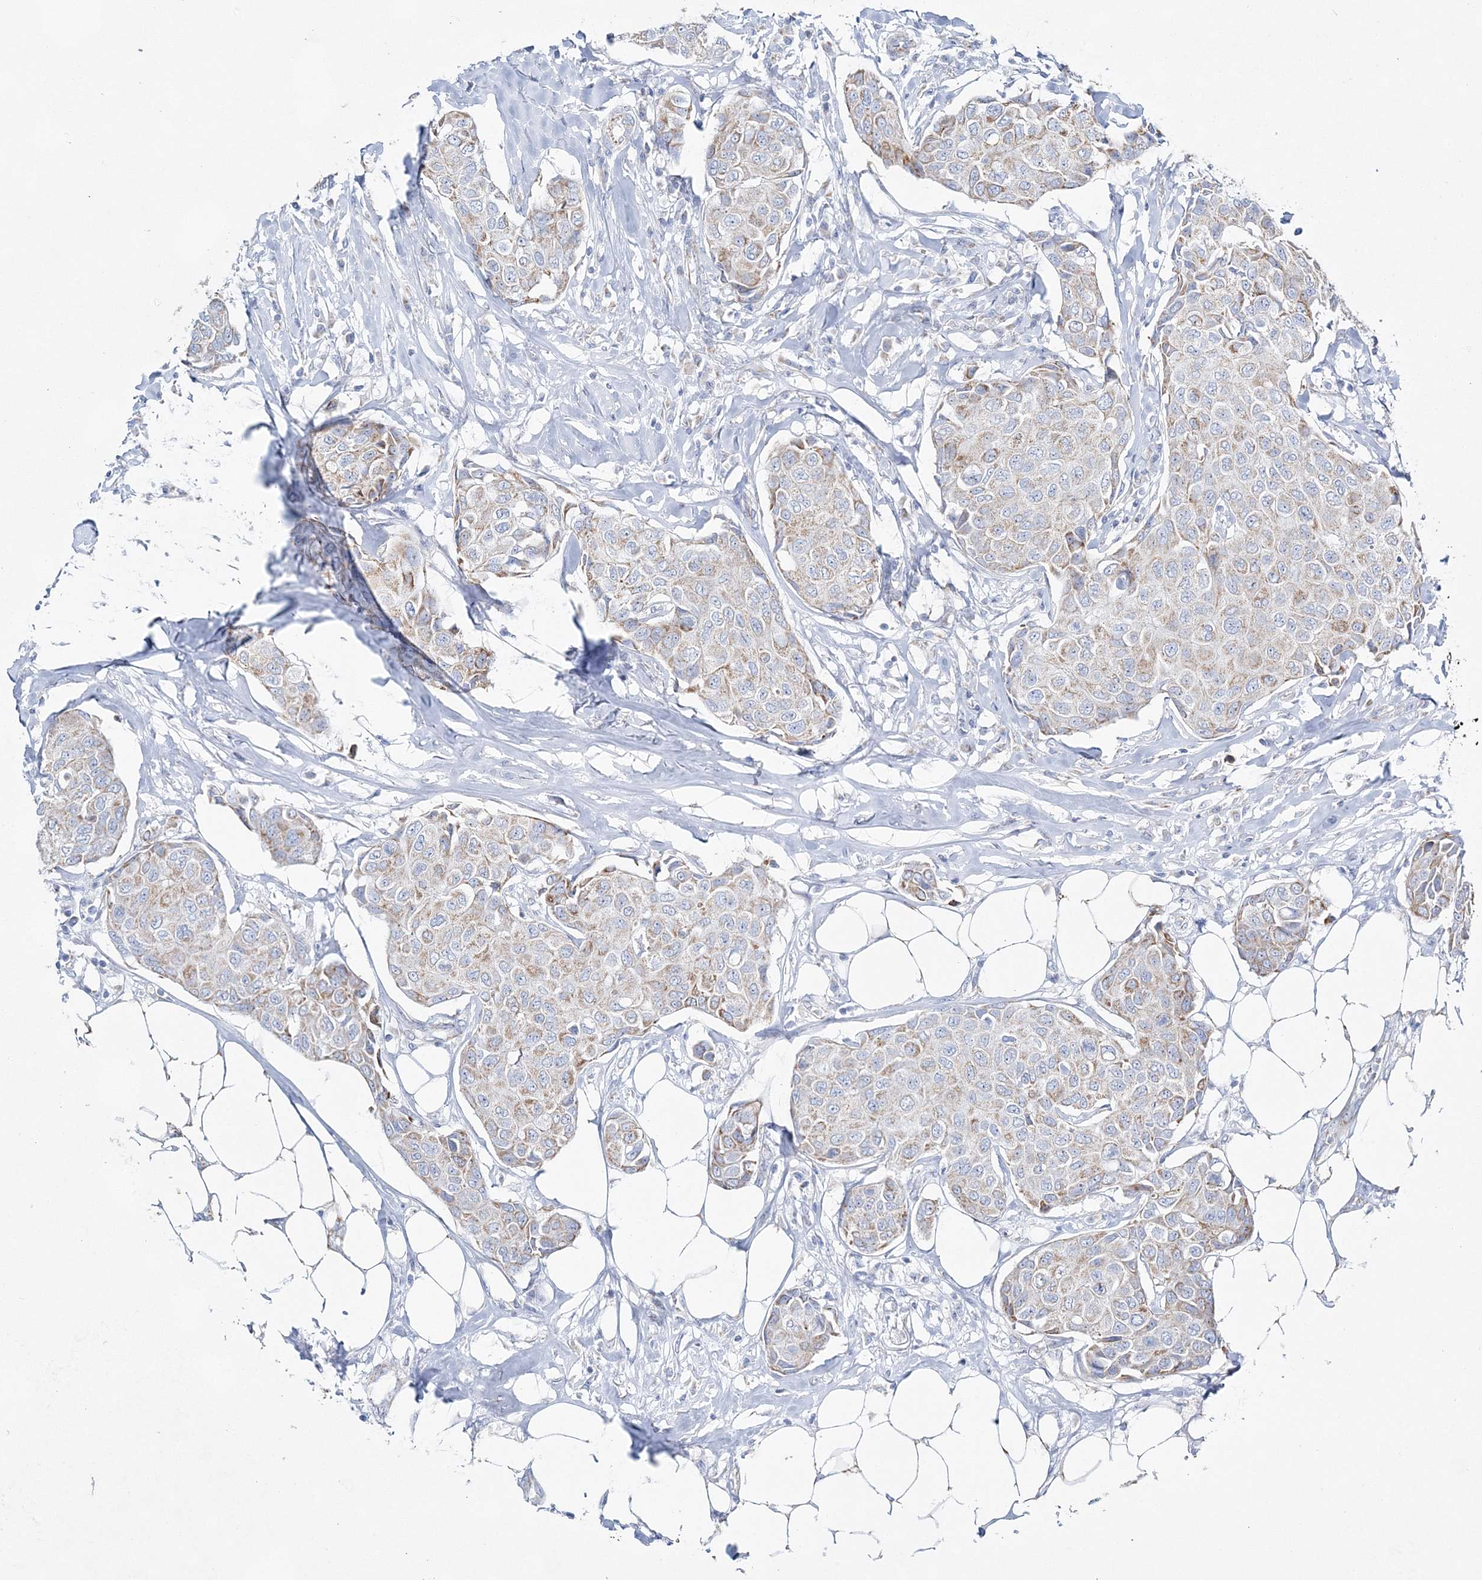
{"staining": {"intensity": "weak", "quantity": "25%-75%", "location": "cytoplasmic/membranous"}, "tissue": "breast cancer", "cell_type": "Tumor cells", "image_type": "cancer", "snomed": [{"axis": "morphology", "description": "Duct carcinoma"}, {"axis": "topography", "description": "Breast"}], "caption": "Immunohistochemical staining of human breast cancer (invasive ductal carcinoma) demonstrates weak cytoplasmic/membranous protein expression in about 25%-75% of tumor cells. The protein of interest is shown in brown color, while the nuclei are stained blue.", "gene": "HIBCH", "patient": {"sex": "female", "age": 80}}